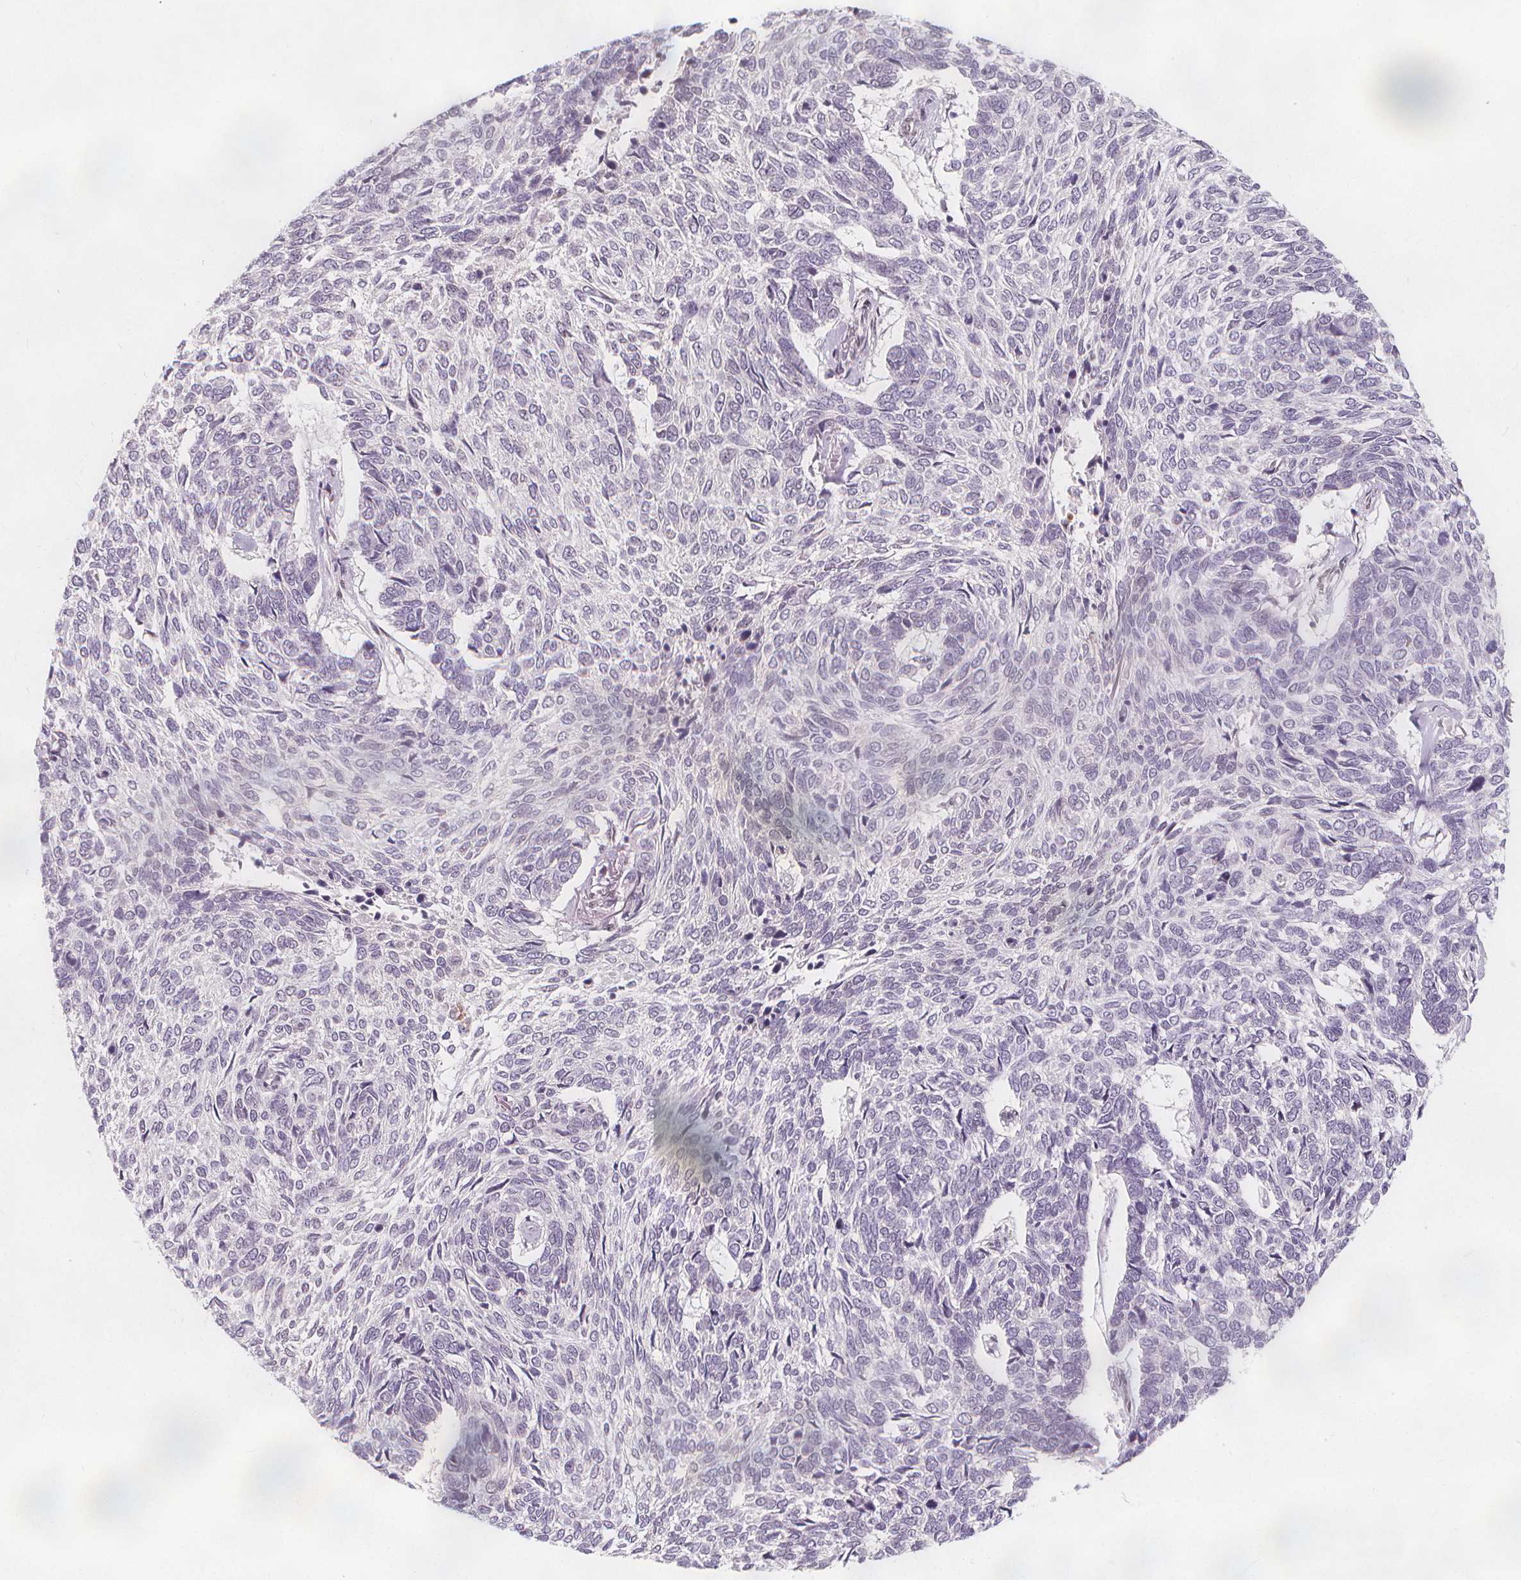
{"staining": {"intensity": "negative", "quantity": "none", "location": "none"}, "tissue": "skin cancer", "cell_type": "Tumor cells", "image_type": "cancer", "snomed": [{"axis": "morphology", "description": "Basal cell carcinoma"}, {"axis": "topography", "description": "Skin"}], "caption": "There is no significant expression in tumor cells of skin cancer.", "gene": "DRC3", "patient": {"sex": "female", "age": 65}}